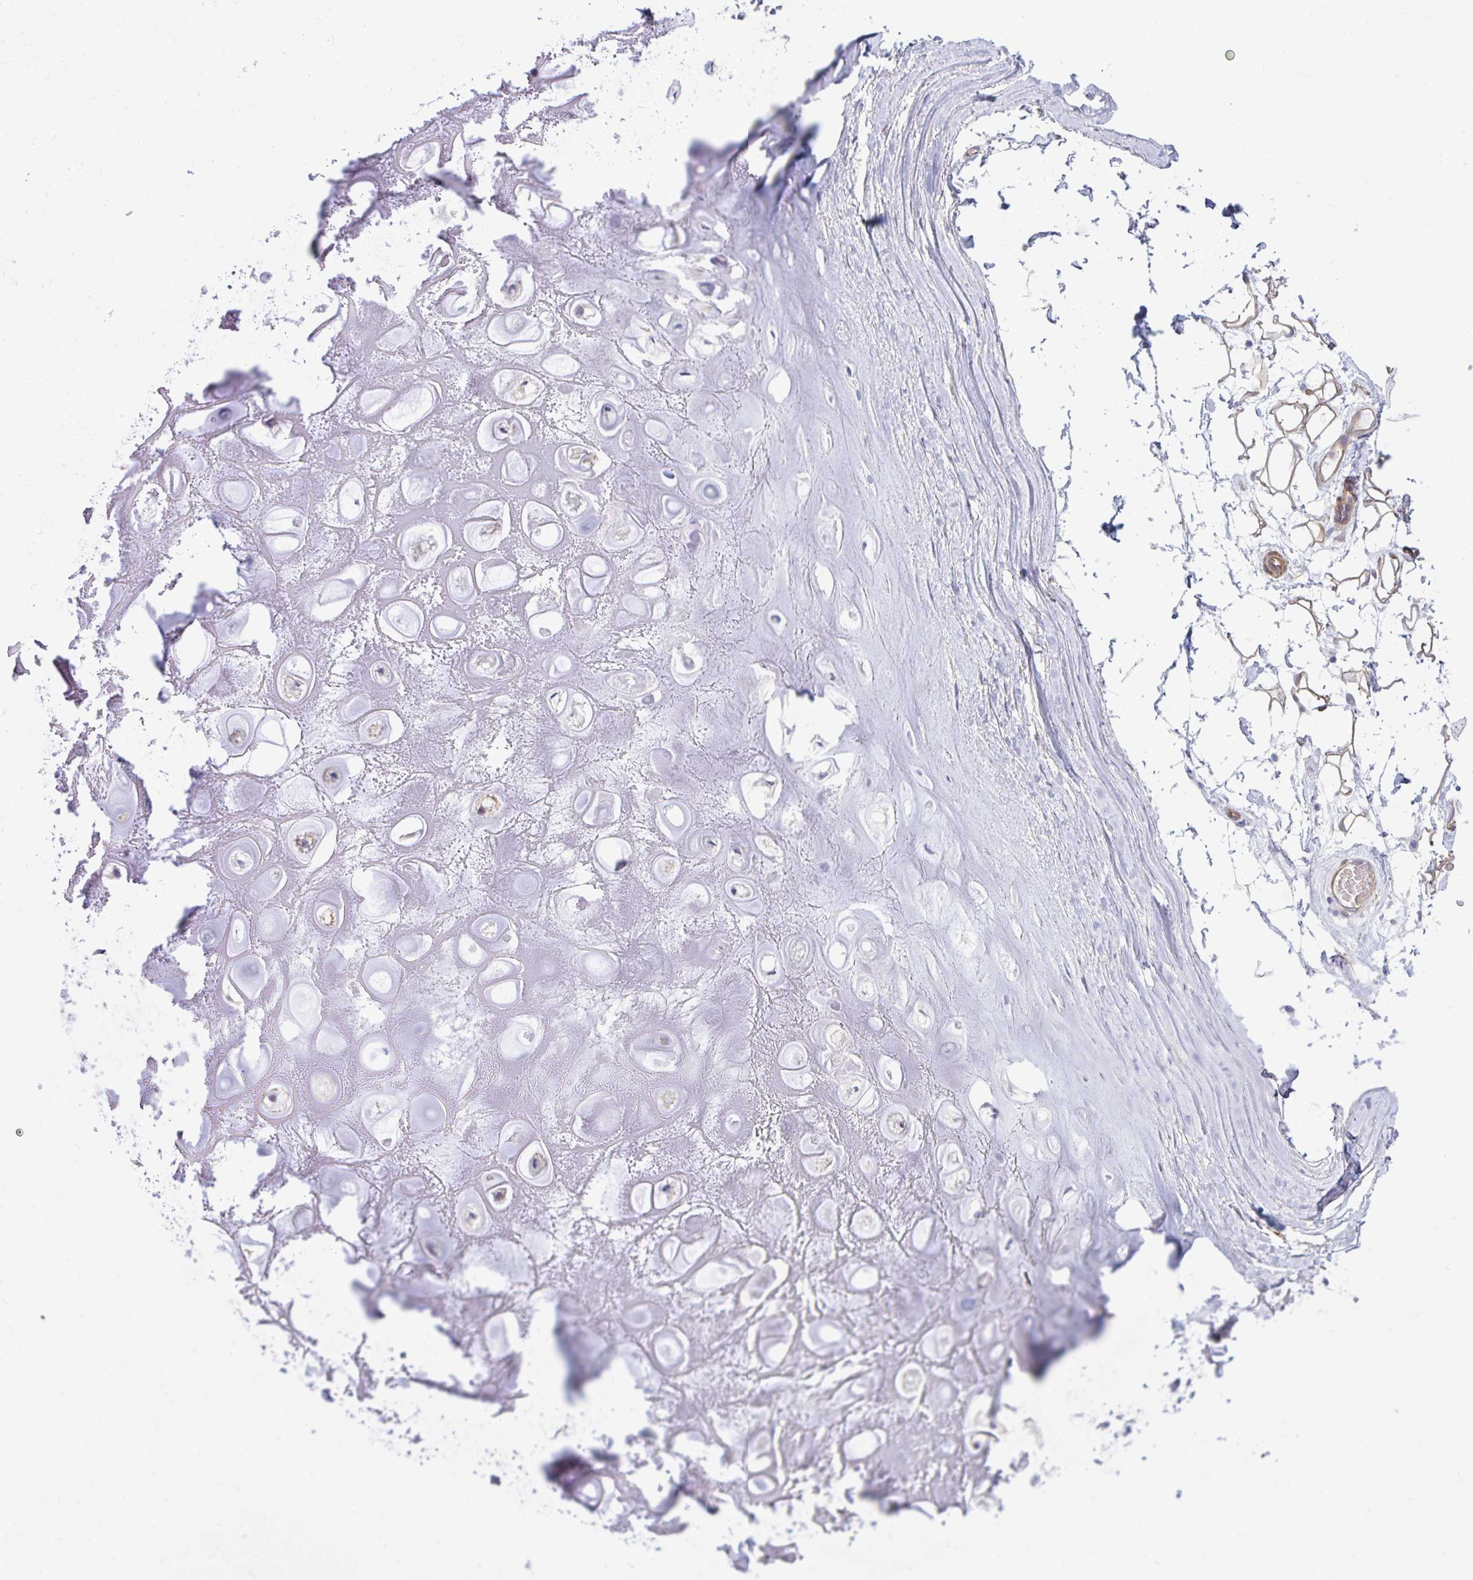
{"staining": {"intensity": "negative", "quantity": "none", "location": "none"}, "tissue": "adipose tissue", "cell_type": "Adipocytes", "image_type": "normal", "snomed": [{"axis": "morphology", "description": "Normal tissue, NOS"}, {"axis": "topography", "description": "Lymph node"}, {"axis": "topography", "description": "Cartilage tissue"}, {"axis": "topography", "description": "Nasopharynx"}], "caption": "DAB (3,3'-diaminobenzidine) immunohistochemical staining of normal human adipose tissue shows no significant positivity in adipocytes. Brightfield microscopy of immunohistochemistry stained with DAB (brown) and hematoxylin (blue), captured at high magnification.", "gene": "UBL3", "patient": {"sex": "male", "age": 63}}